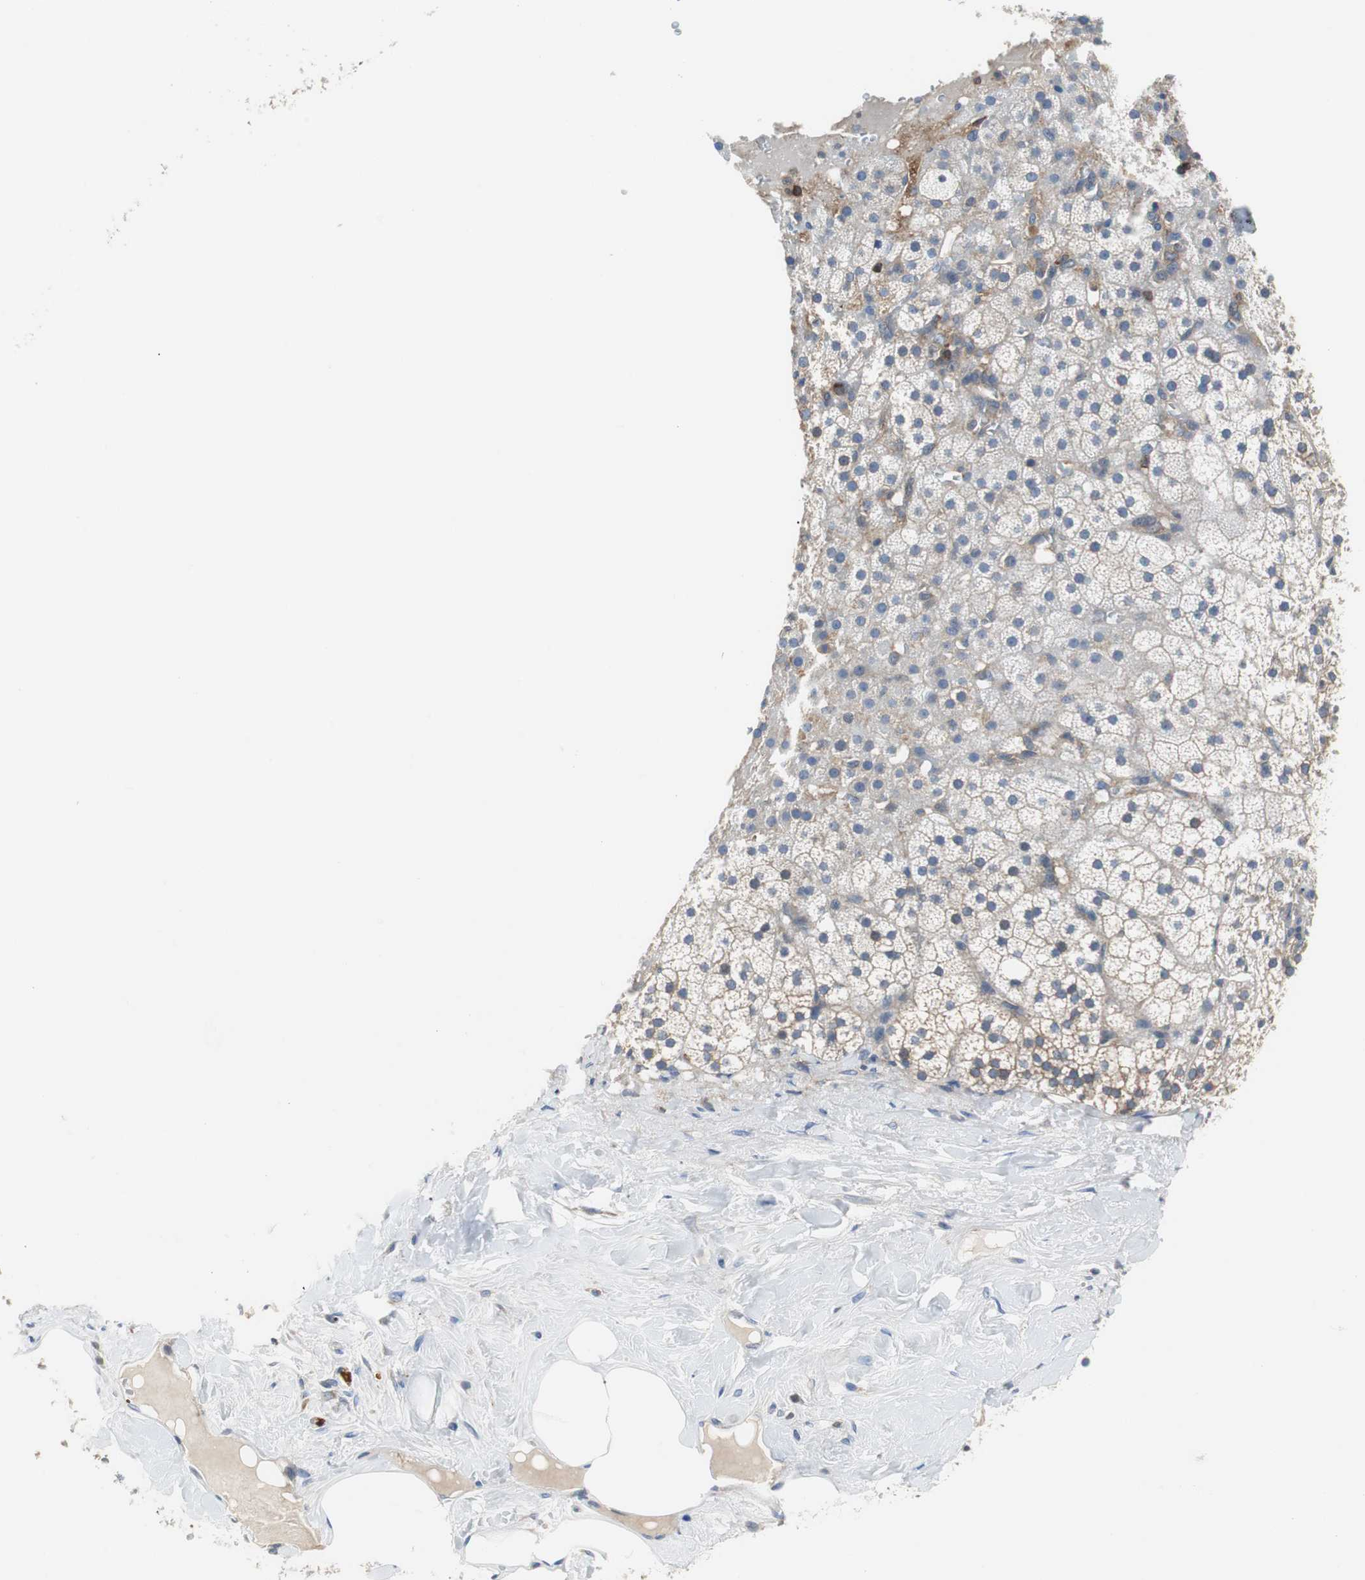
{"staining": {"intensity": "weak", "quantity": "<25%", "location": "cytoplasmic/membranous"}, "tissue": "adrenal gland", "cell_type": "Glandular cells", "image_type": "normal", "snomed": [{"axis": "morphology", "description": "Normal tissue, NOS"}, {"axis": "topography", "description": "Adrenal gland"}], "caption": "Image shows no protein positivity in glandular cells of unremarkable adrenal gland. (DAB (3,3'-diaminobenzidine) IHC with hematoxylin counter stain).", "gene": "TSC22D4", "patient": {"sex": "male", "age": 35}}